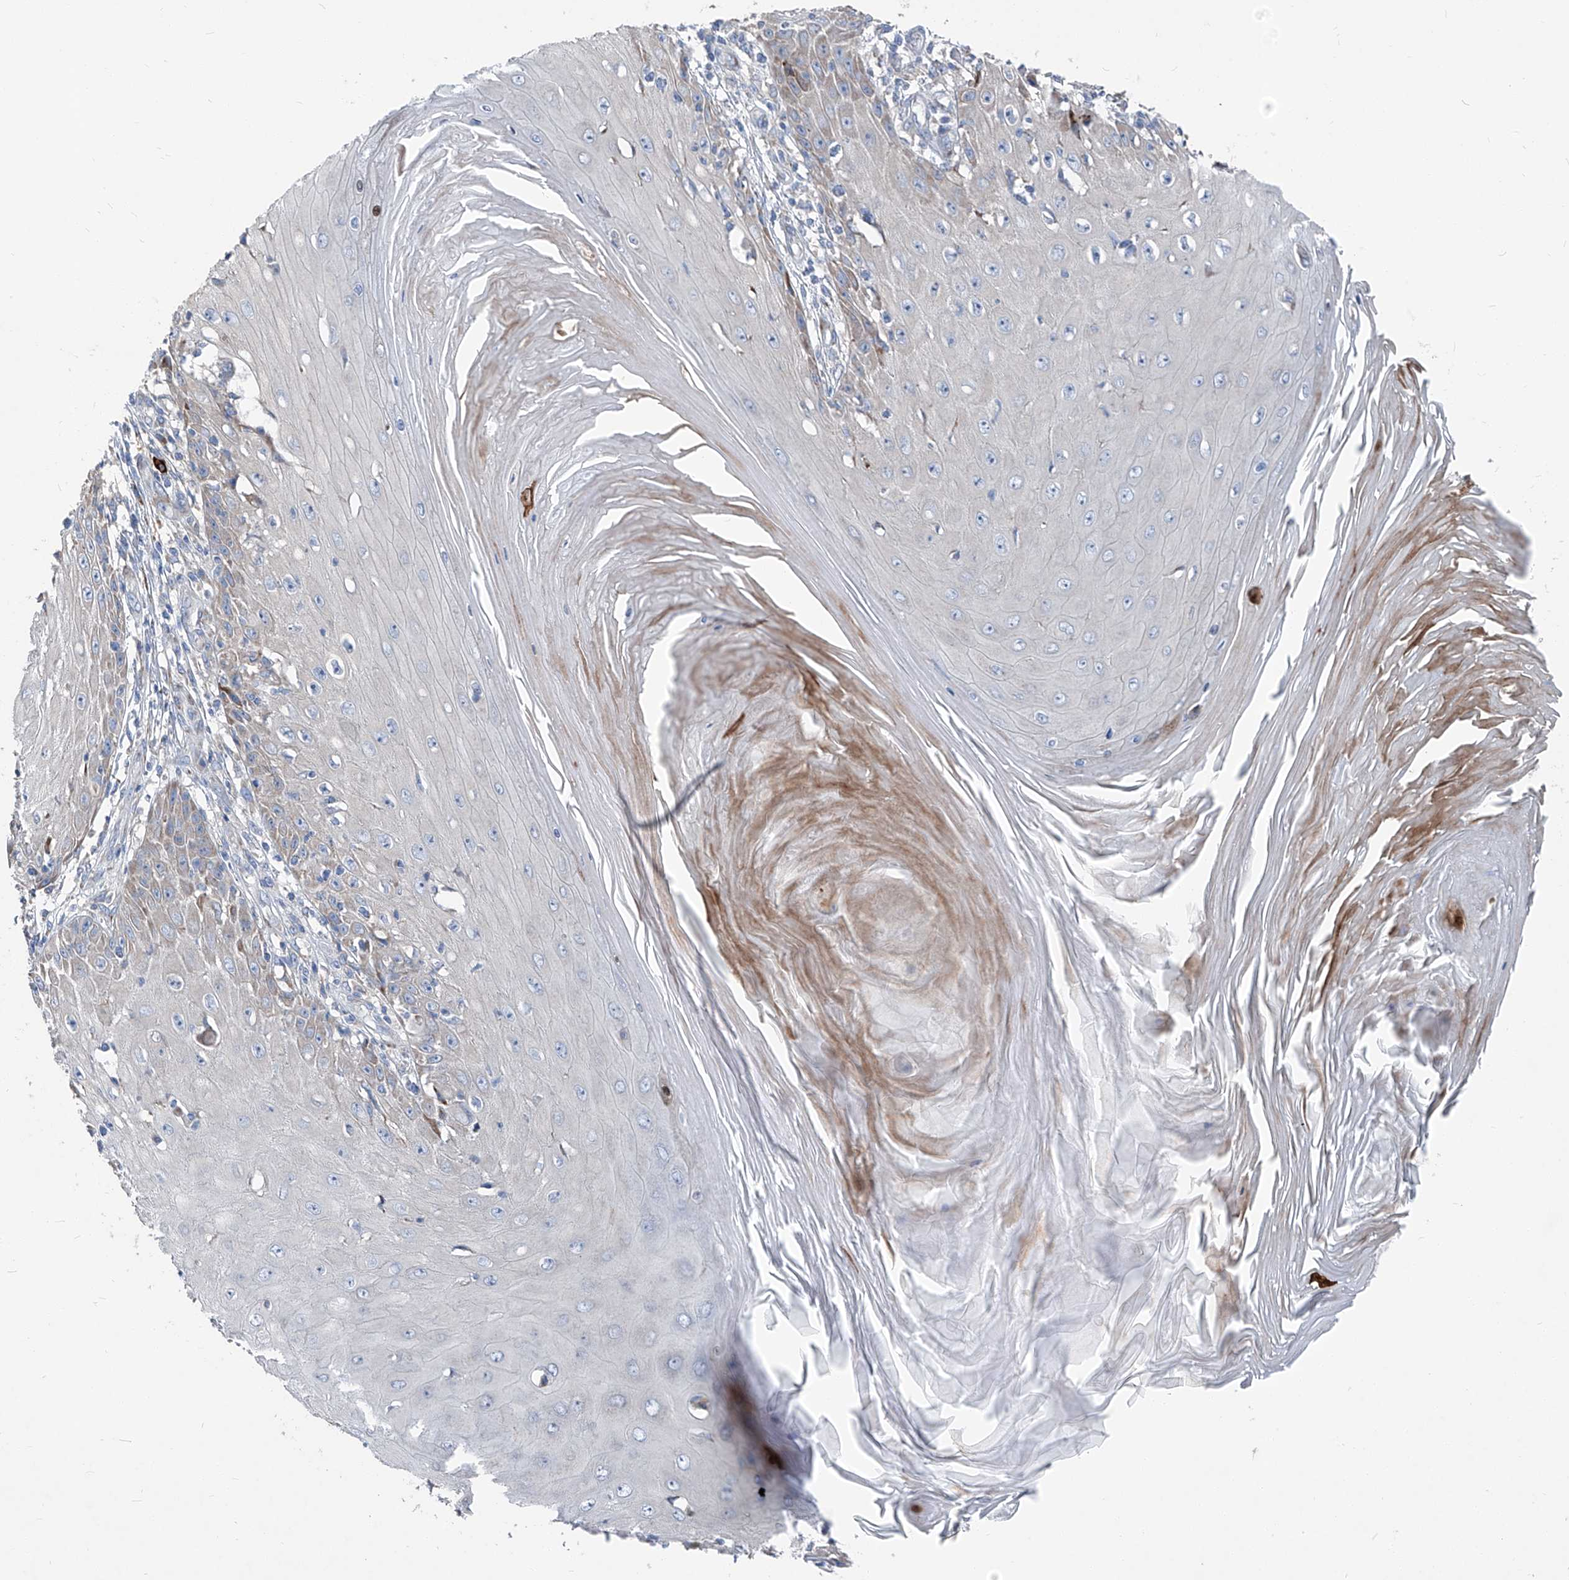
{"staining": {"intensity": "weak", "quantity": "<25%", "location": "cytoplasmic/membranous"}, "tissue": "skin cancer", "cell_type": "Tumor cells", "image_type": "cancer", "snomed": [{"axis": "morphology", "description": "Squamous cell carcinoma, NOS"}, {"axis": "topography", "description": "Skin"}], "caption": "Human skin cancer stained for a protein using immunohistochemistry (IHC) exhibits no expression in tumor cells.", "gene": "IFI27", "patient": {"sex": "female", "age": 73}}